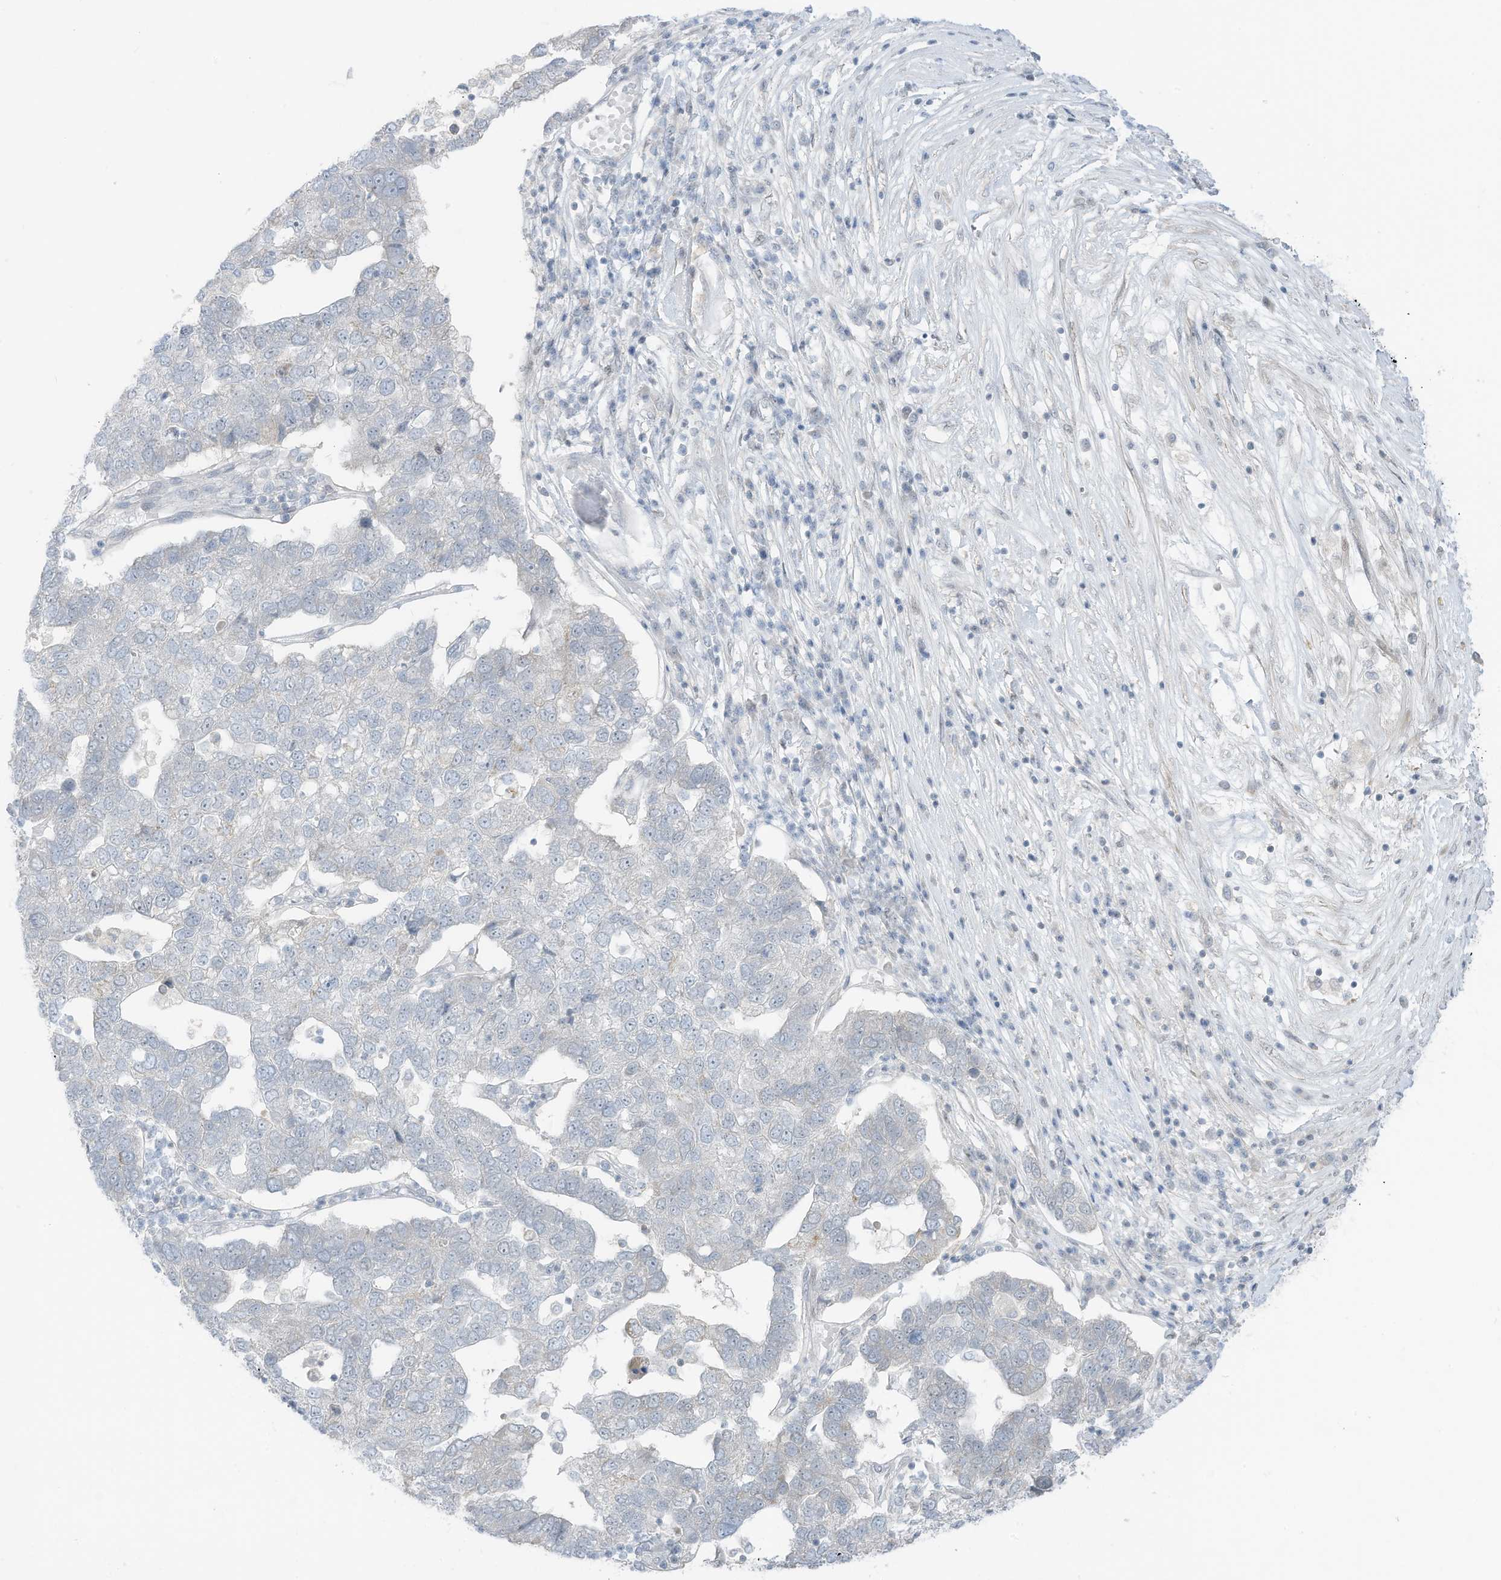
{"staining": {"intensity": "negative", "quantity": "none", "location": "none"}, "tissue": "pancreatic cancer", "cell_type": "Tumor cells", "image_type": "cancer", "snomed": [{"axis": "morphology", "description": "Adenocarcinoma, NOS"}, {"axis": "topography", "description": "Pancreas"}], "caption": "A high-resolution micrograph shows immunohistochemistry (IHC) staining of pancreatic cancer, which exhibits no significant positivity in tumor cells.", "gene": "ASPRV1", "patient": {"sex": "female", "age": 61}}